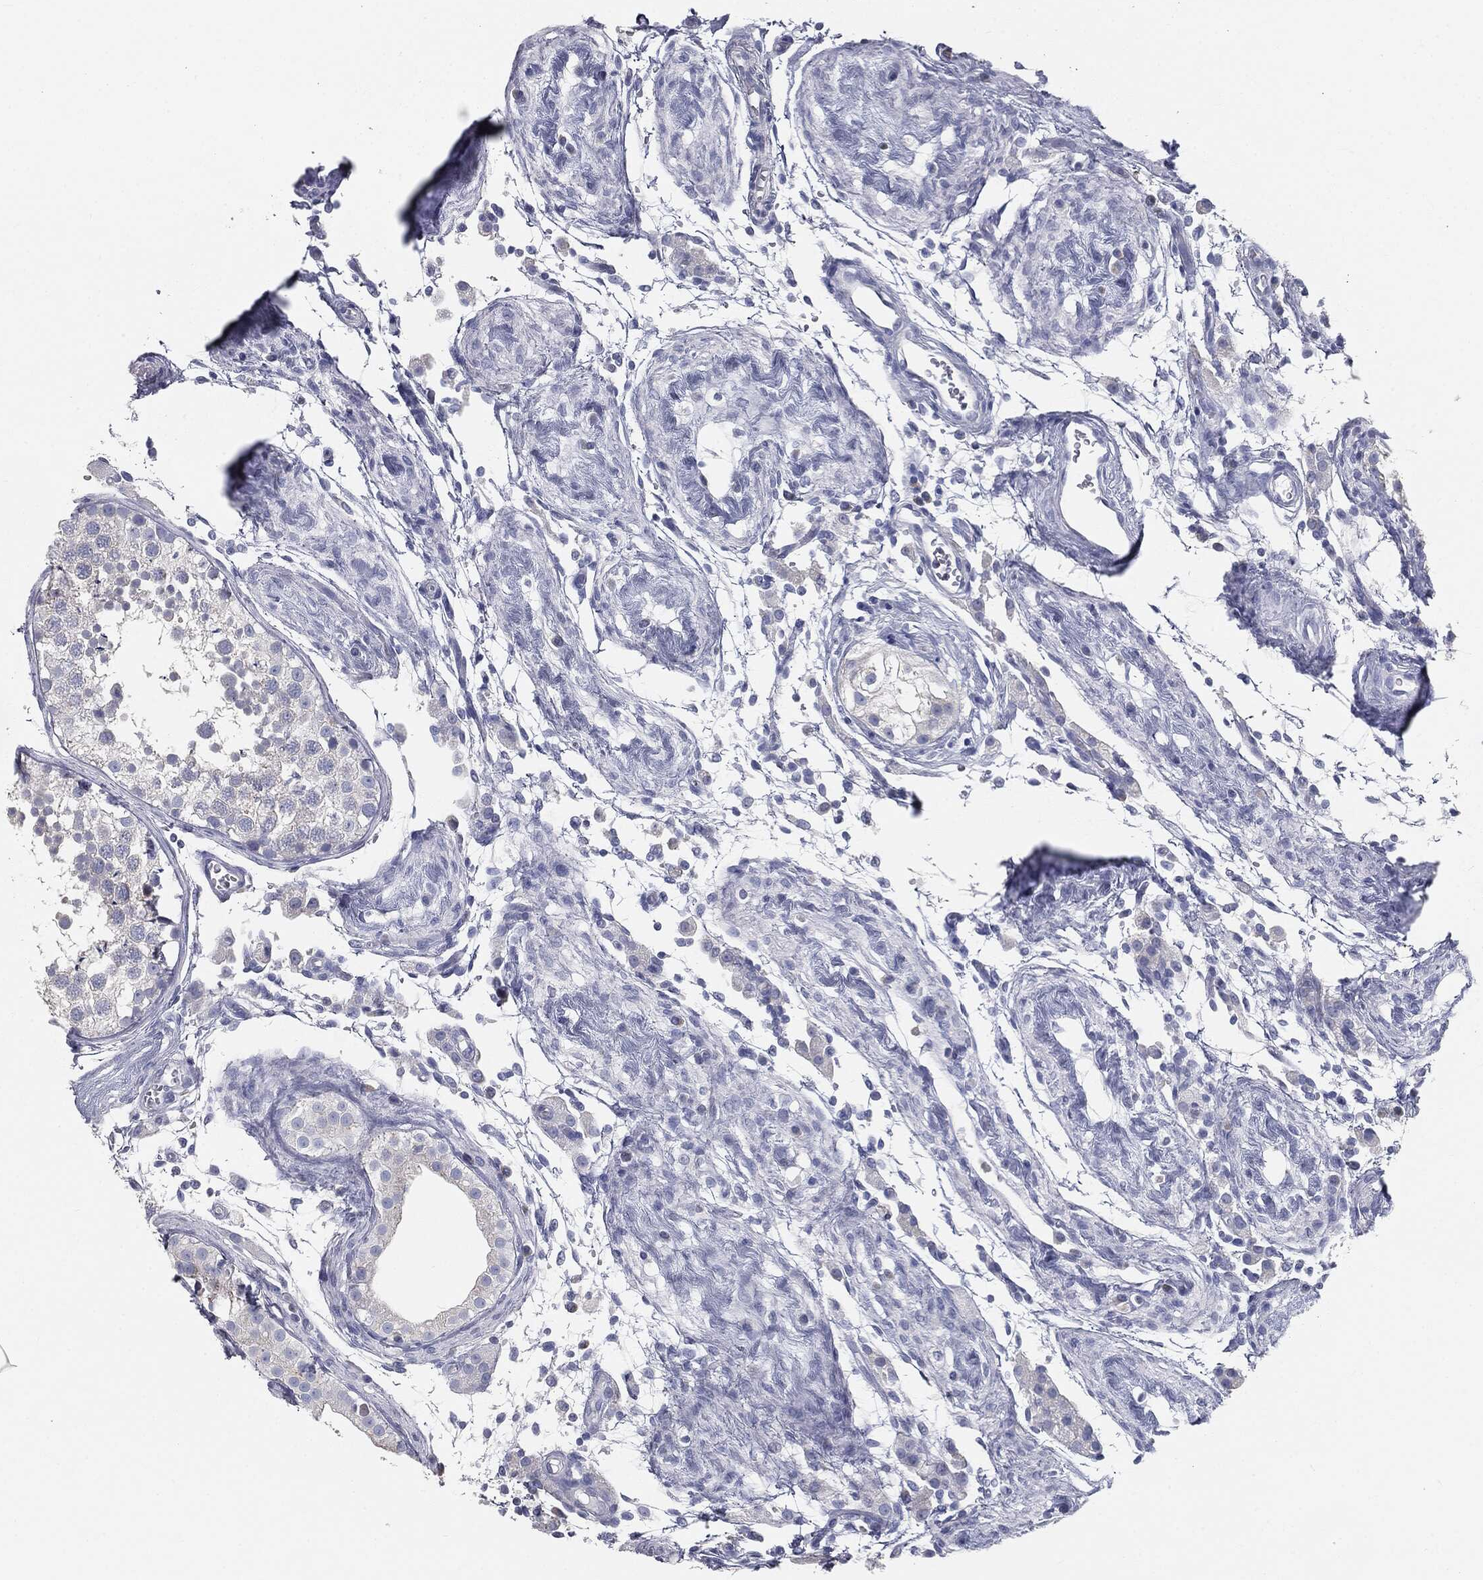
{"staining": {"intensity": "negative", "quantity": "none", "location": "none"}, "tissue": "testis", "cell_type": "Cells in seminiferous ducts", "image_type": "normal", "snomed": [{"axis": "morphology", "description": "Normal tissue, NOS"}, {"axis": "topography", "description": "Testis"}], "caption": "Immunohistochemistry of unremarkable human testis displays no staining in cells in seminiferous ducts. (DAB (3,3'-diaminobenzidine) immunohistochemistry visualized using brightfield microscopy, high magnification).", "gene": "CAV3", "patient": {"sex": "male", "age": 29}}